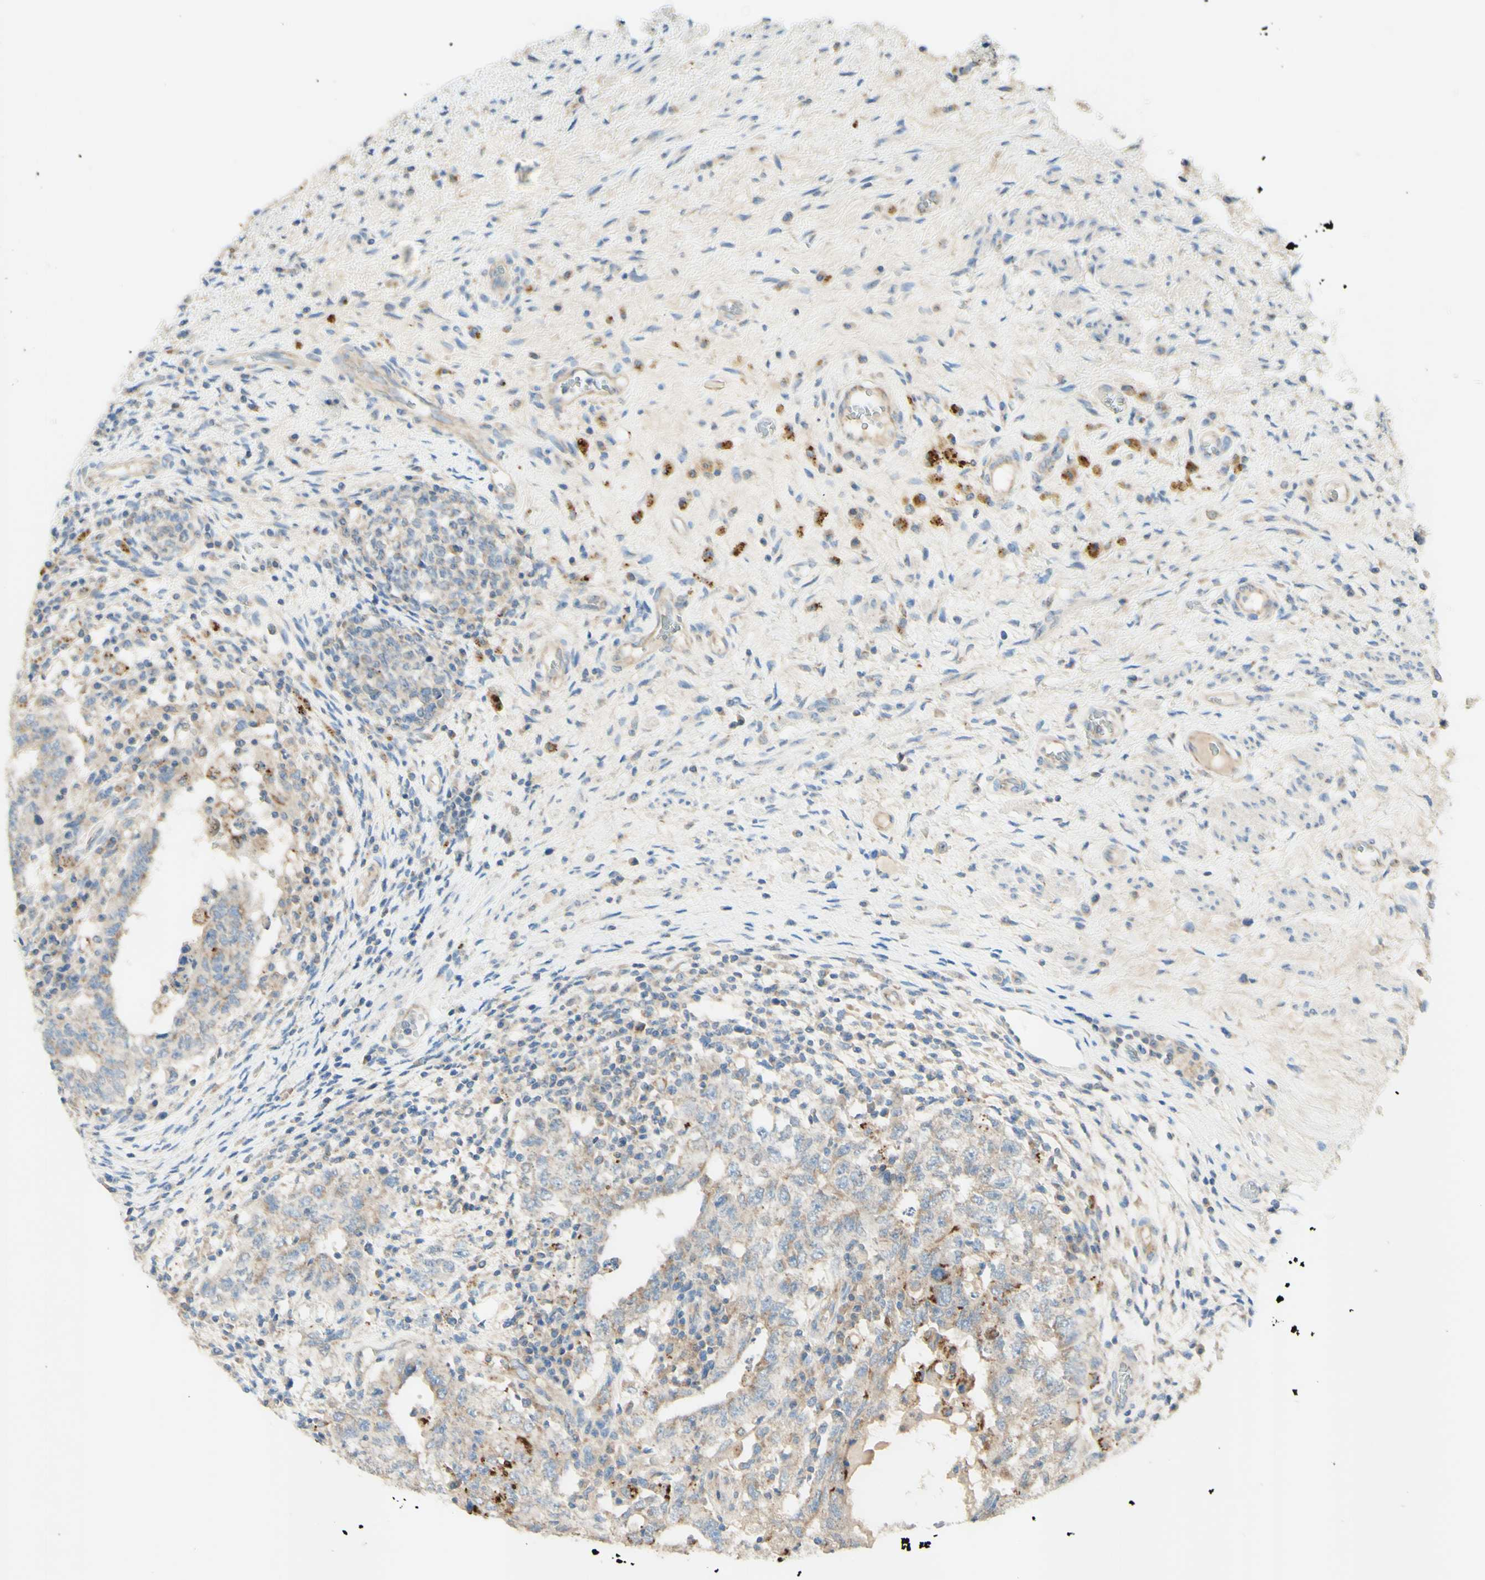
{"staining": {"intensity": "weak", "quantity": ">75%", "location": "cytoplasmic/membranous"}, "tissue": "testis cancer", "cell_type": "Tumor cells", "image_type": "cancer", "snomed": [{"axis": "morphology", "description": "Carcinoma, Embryonal, NOS"}, {"axis": "topography", "description": "Testis"}], "caption": "Protein analysis of testis cancer tissue shows weak cytoplasmic/membranous staining in approximately >75% of tumor cells.", "gene": "ARMC10", "patient": {"sex": "male", "age": 26}}